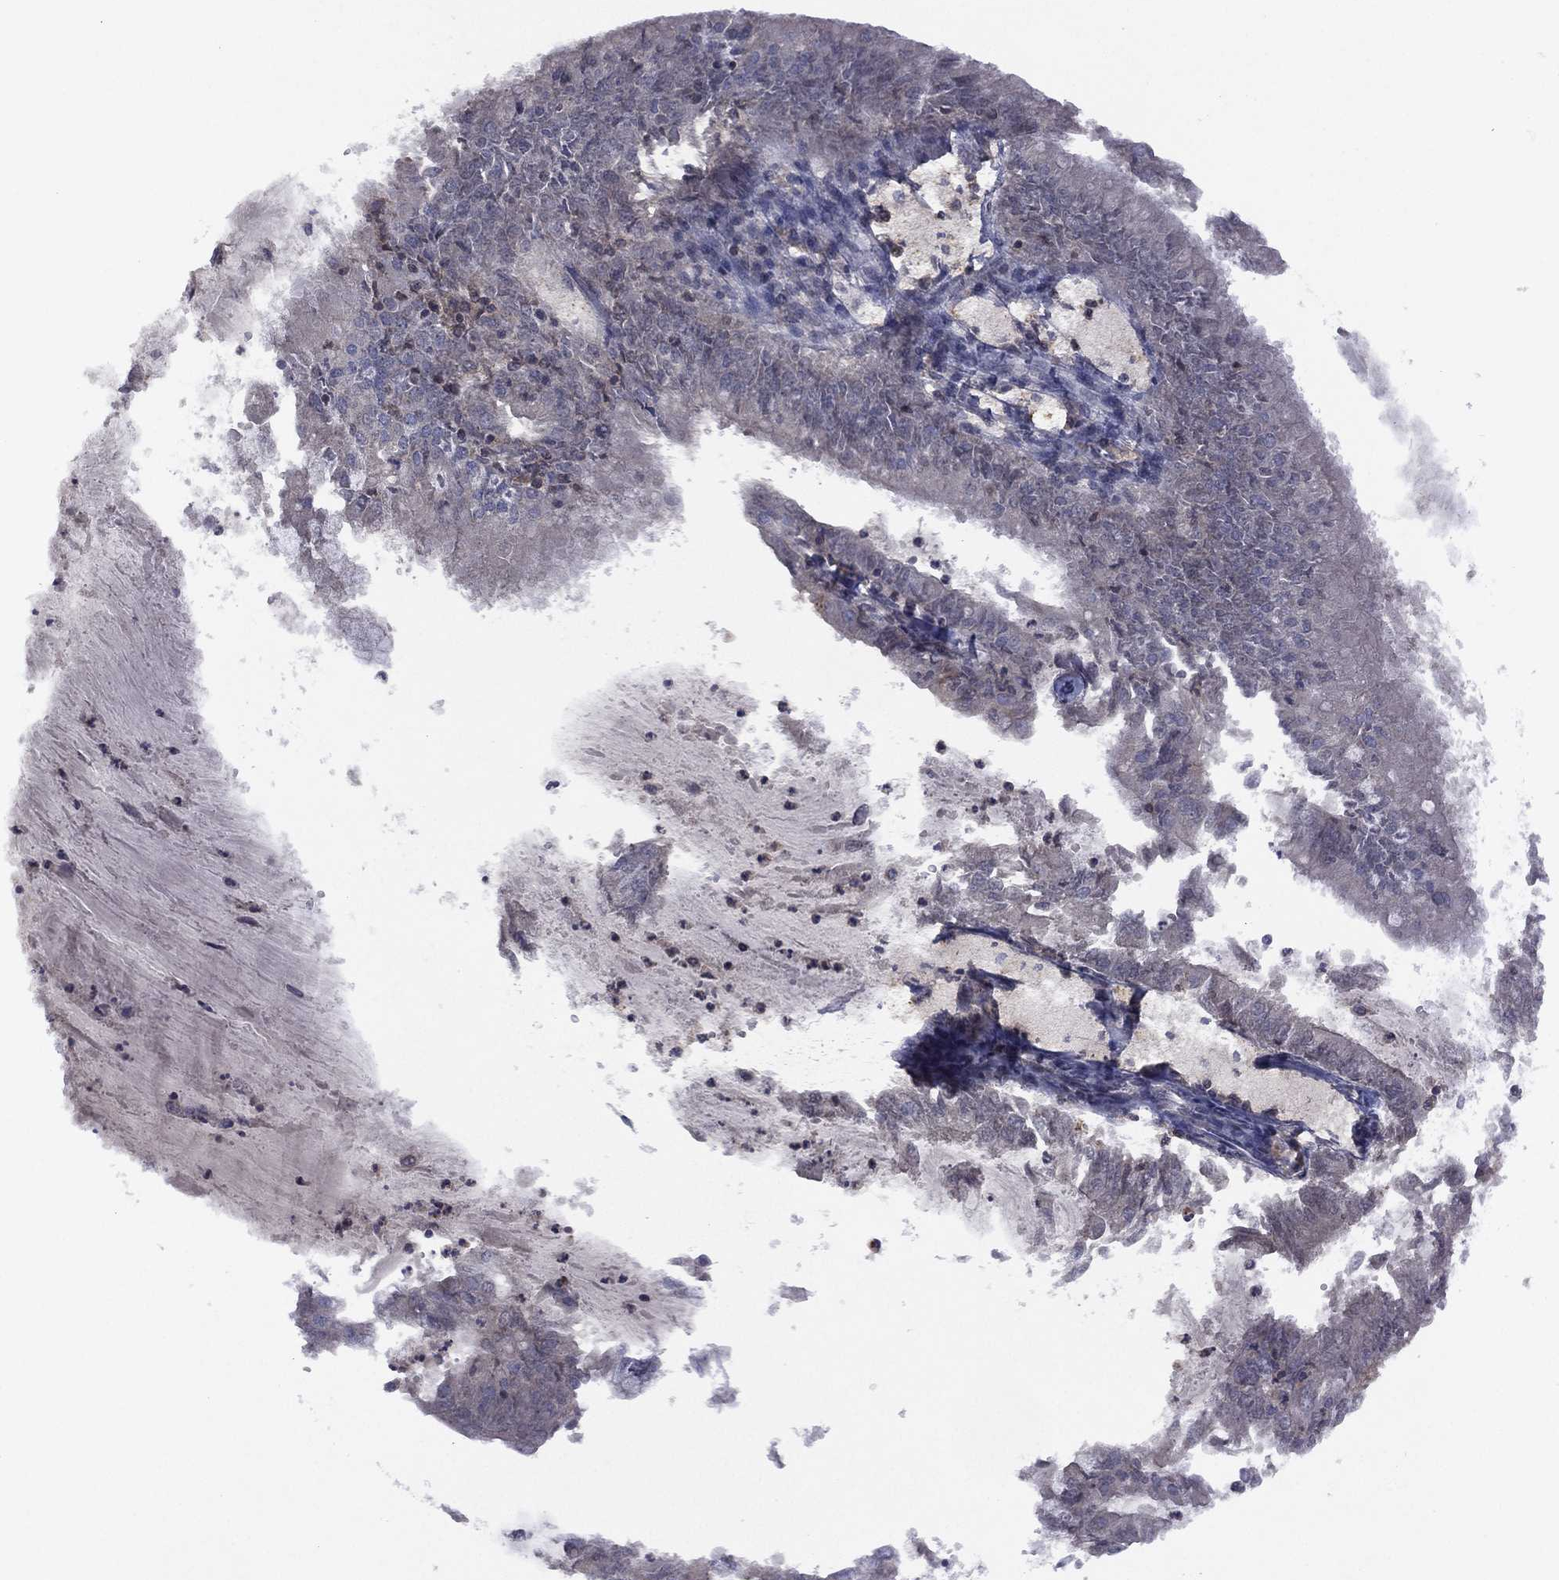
{"staining": {"intensity": "negative", "quantity": "none", "location": "none"}, "tissue": "endometrial cancer", "cell_type": "Tumor cells", "image_type": "cancer", "snomed": [{"axis": "morphology", "description": "Adenocarcinoma, NOS"}, {"axis": "topography", "description": "Endometrium"}], "caption": "This is an IHC image of adenocarcinoma (endometrial). There is no expression in tumor cells.", "gene": "DOCK8", "patient": {"sex": "female", "age": 57}}